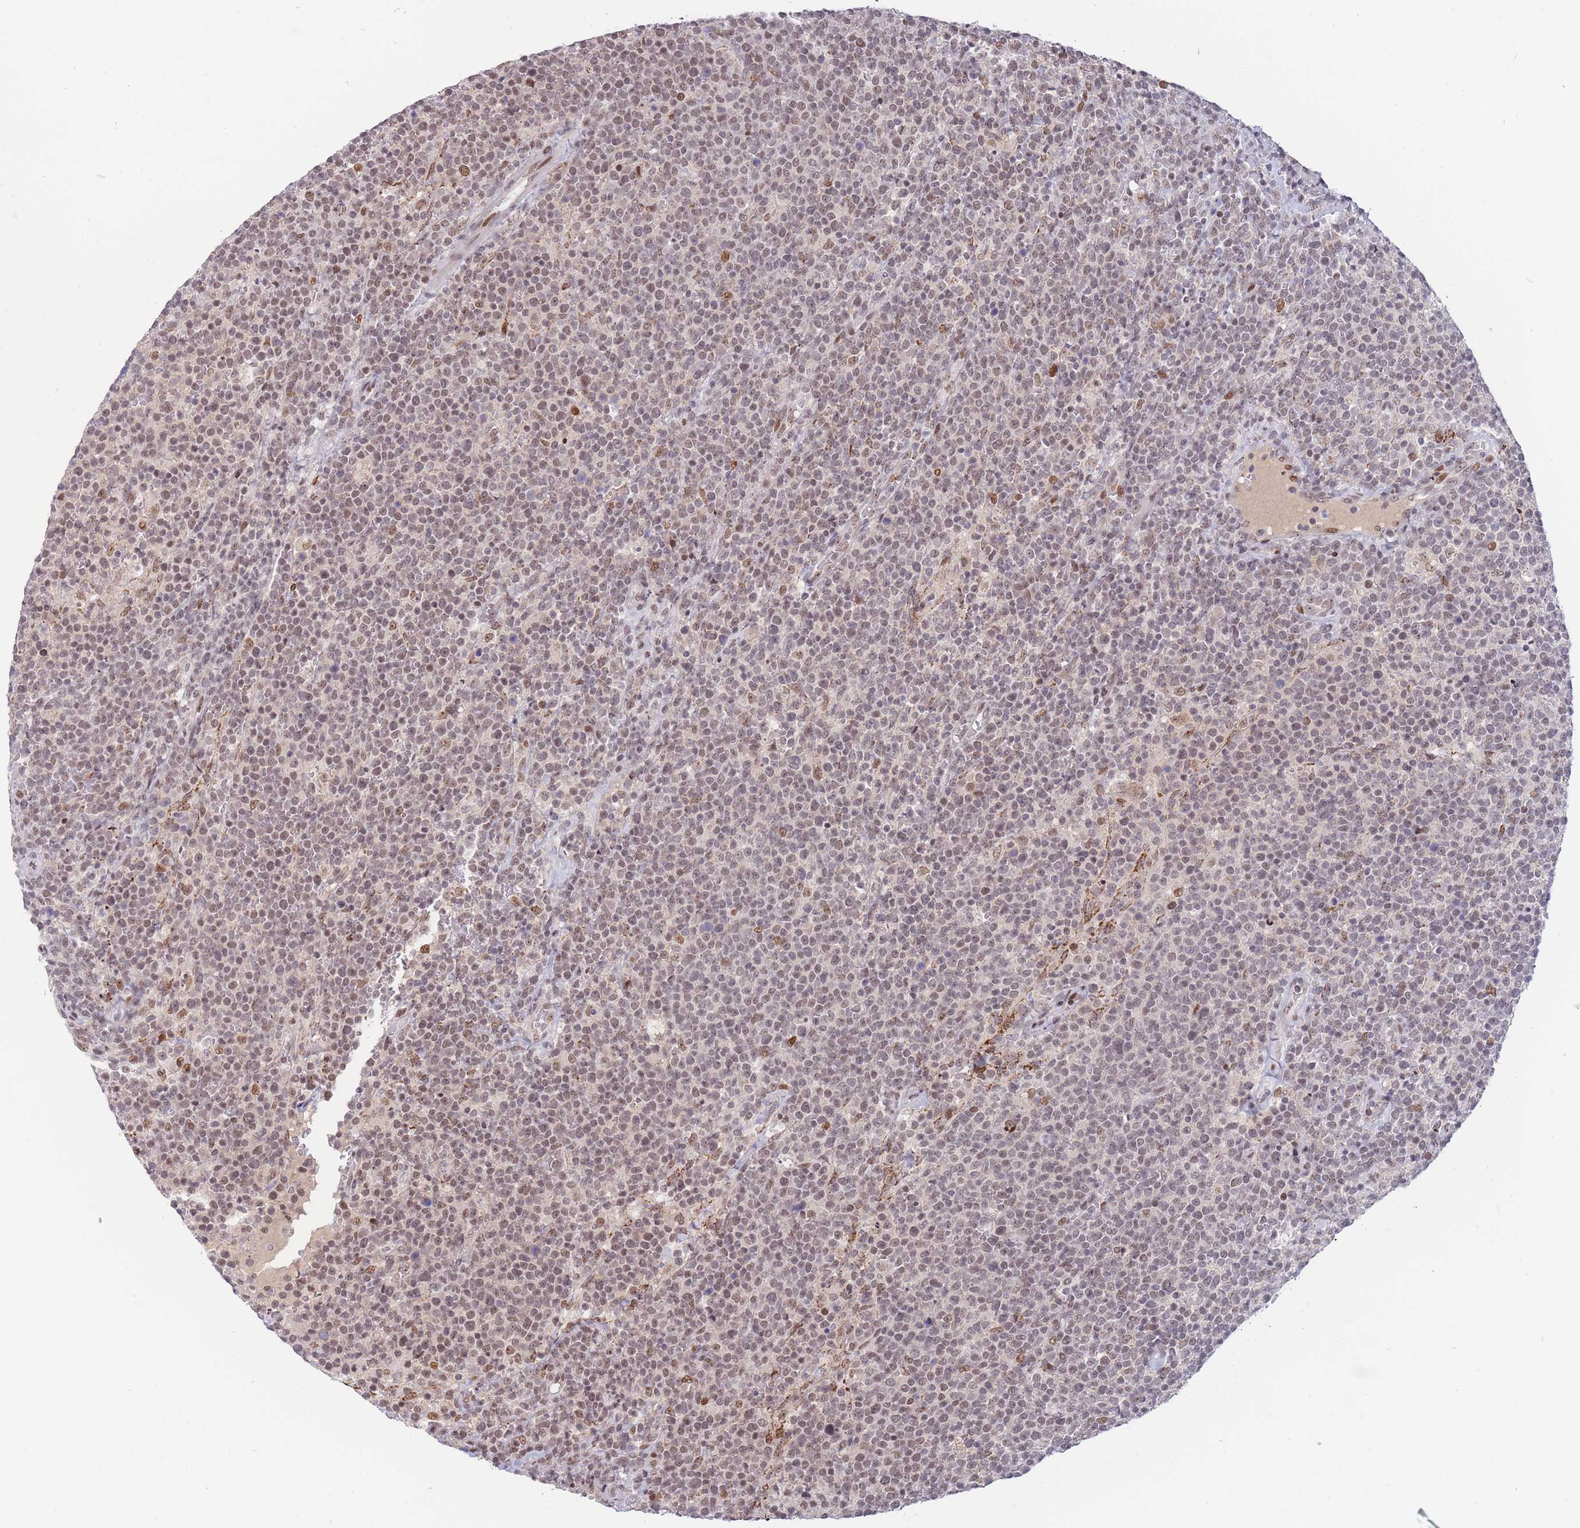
{"staining": {"intensity": "moderate", "quantity": "25%-75%", "location": "nuclear"}, "tissue": "lymphoma", "cell_type": "Tumor cells", "image_type": "cancer", "snomed": [{"axis": "morphology", "description": "Malignant lymphoma, non-Hodgkin's type, High grade"}, {"axis": "topography", "description": "Lymph node"}], "caption": "Lymphoma stained for a protein displays moderate nuclear positivity in tumor cells.", "gene": "TARBP2", "patient": {"sex": "male", "age": 61}}